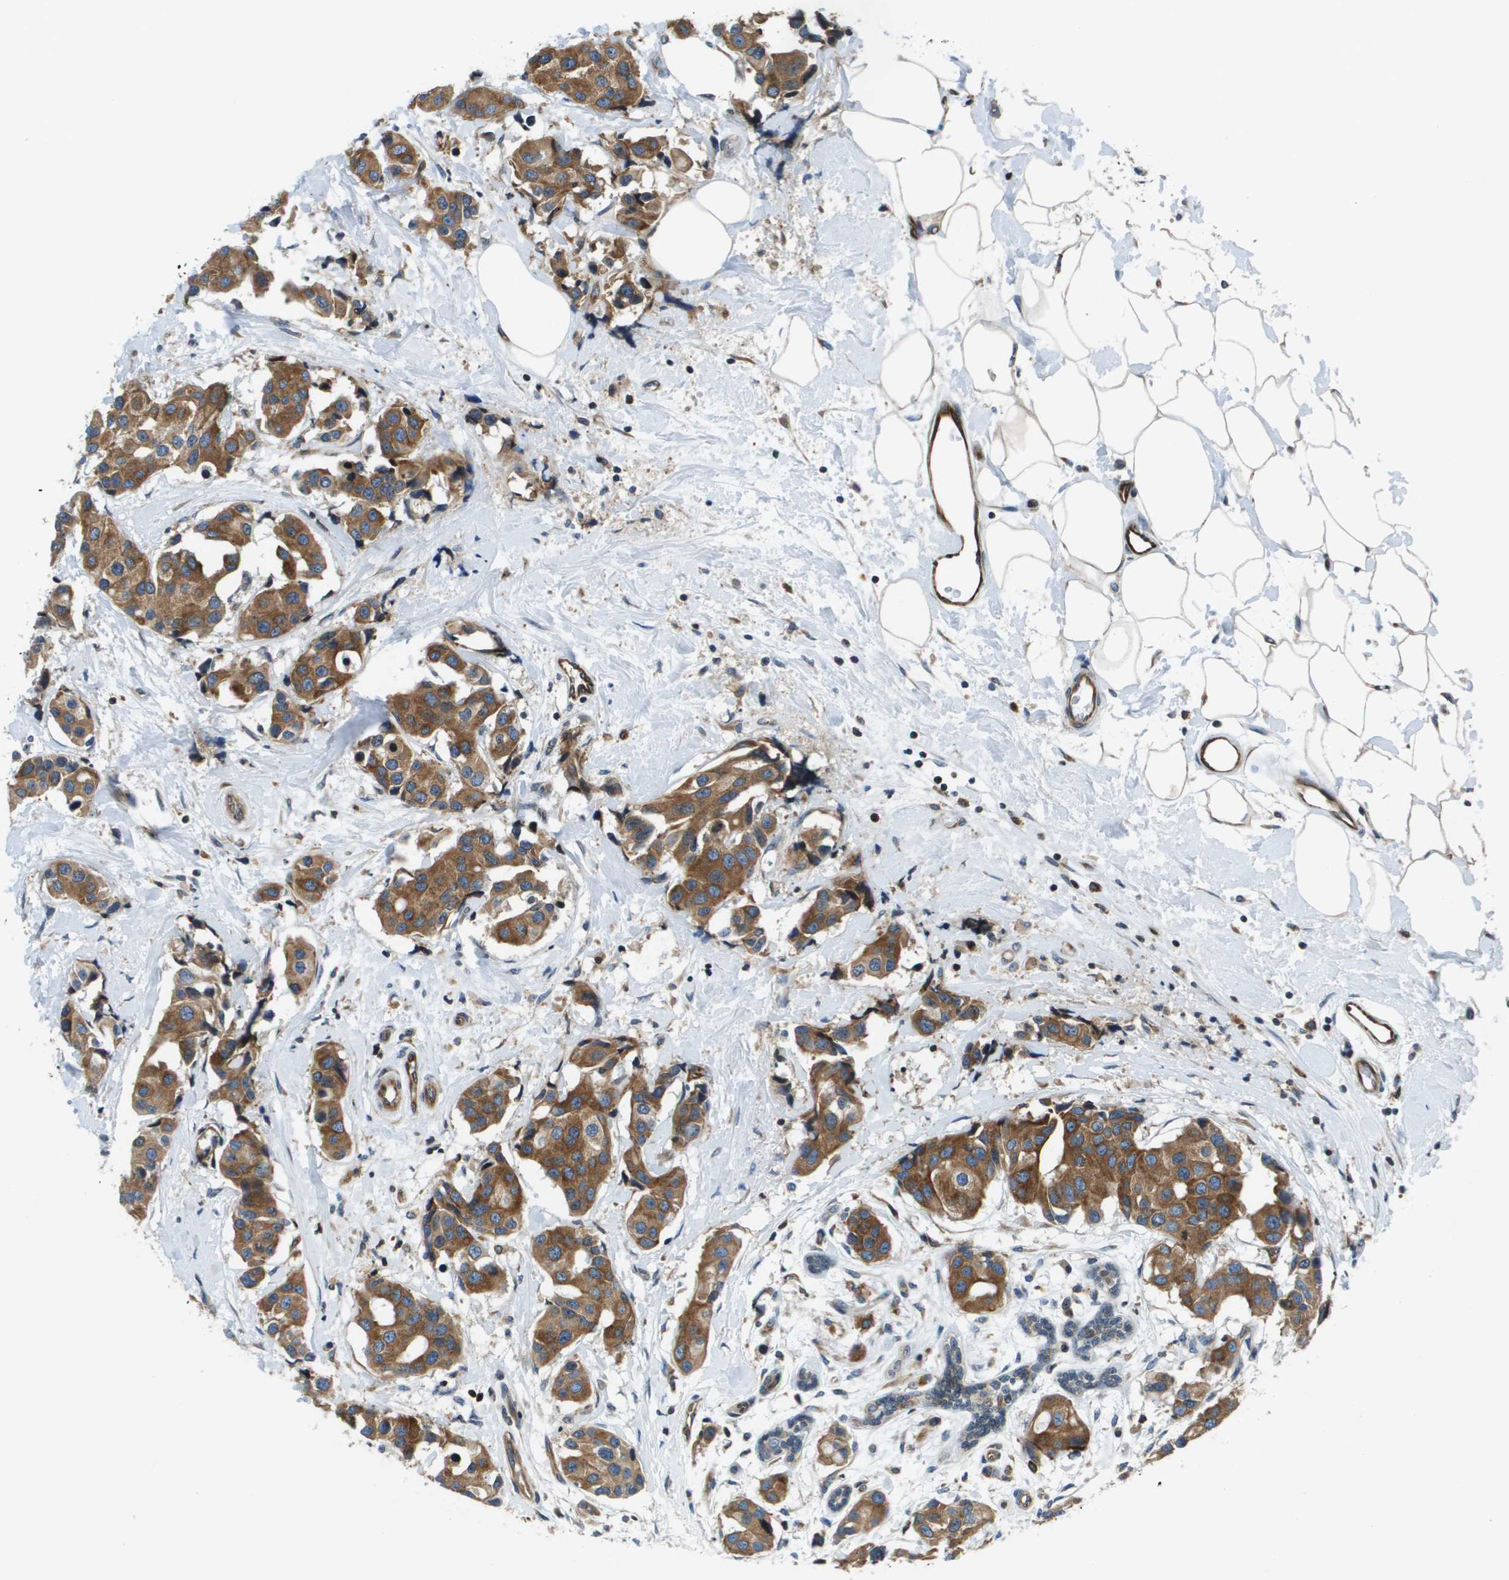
{"staining": {"intensity": "moderate", "quantity": ">75%", "location": "cytoplasmic/membranous"}, "tissue": "breast cancer", "cell_type": "Tumor cells", "image_type": "cancer", "snomed": [{"axis": "morphology", "description": "Normal tissue, NOS"}, {"axis": "morphology", "description": "Duct carcinoma"}, {"axis": "topography", "description": "Breast"}], "caption": "The image reveals staining of breast cancer, revealing moderate cytoplasmic/membranous protein positivity (brown color) within tumor cells. The protein of interest is shown in brown color, while the nuclei are stained blue.", "gene": "ESYT1", "patient": {"sex": "female", "age": 39}}